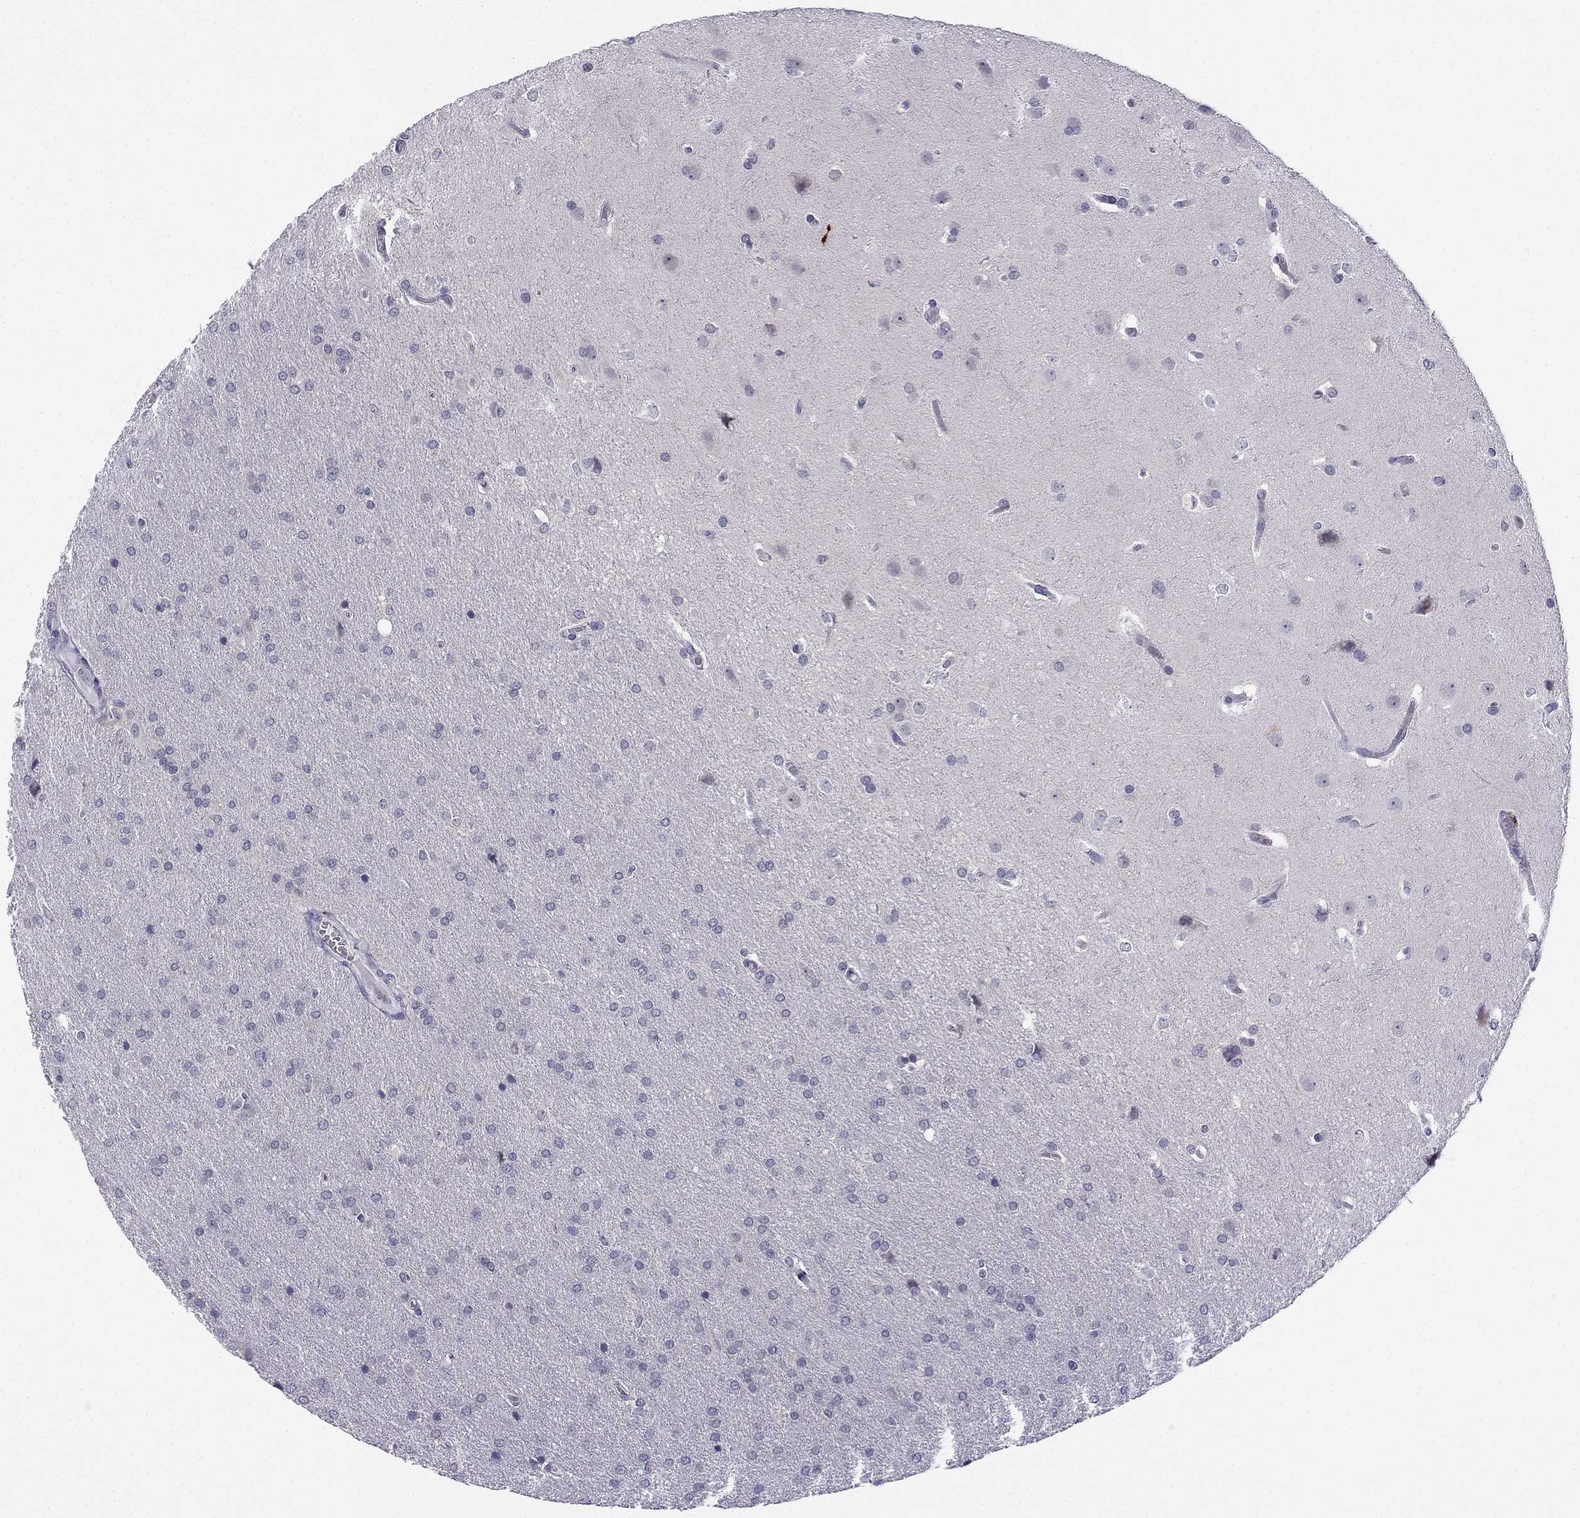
{"staining": {"intensity": "negative", "quantity": "none", "location": "none"}, "tissue": "glioma", "cell_type": "Tumor cells", "image_type": "cancer", "snomed": [{"axis": "morphology", "description": "Glioma, malignant, Low grade"}, {"axis": "topography", "description": "Brain"}], "caption": "Immunohistochemical staining of glioma shows no significant expression in tumor cells.", "gene": "C5orf49", "patient": {"sex": "female", "age": 32}}